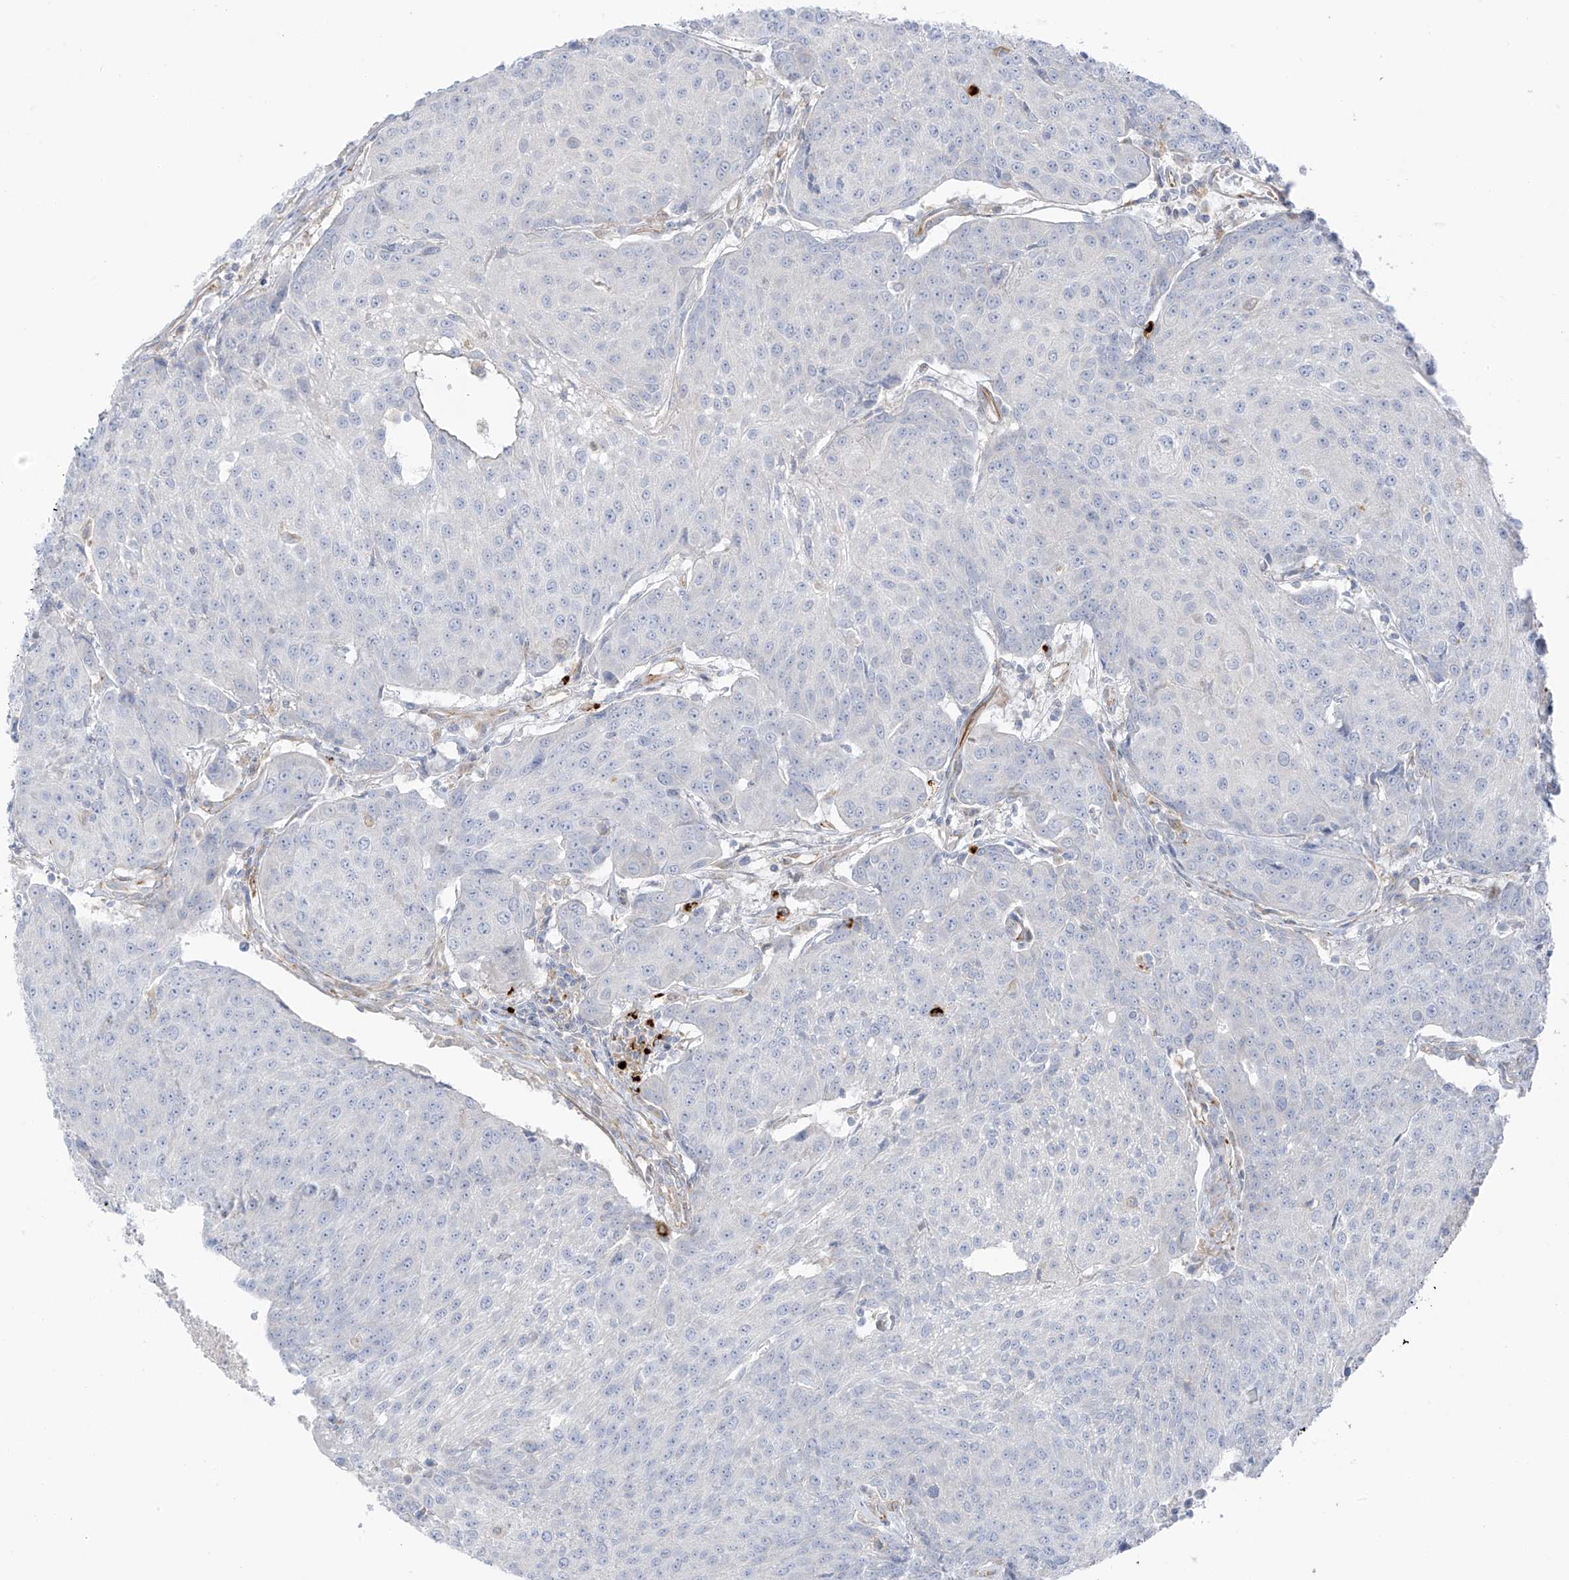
{"staining": {"intensity": "negative", "quantity": "none", "location": "none"}, "tissue": "urothelial cancer", "cell_type": "Tumor cells", "image_type": "cancer", "snomed": [{"axis": "morphology", "description": "Urothelial carcinoma, High grade"}, {"axis": "topography", "description": "Urinary bladder"}], "caption": "Immunohistochemistry image of human urothelial cancer stained for a protein (brown), which displays no staining in tumor cells.", "gene": "TAL2", "patient": {"sex": "female", "age": 85}}